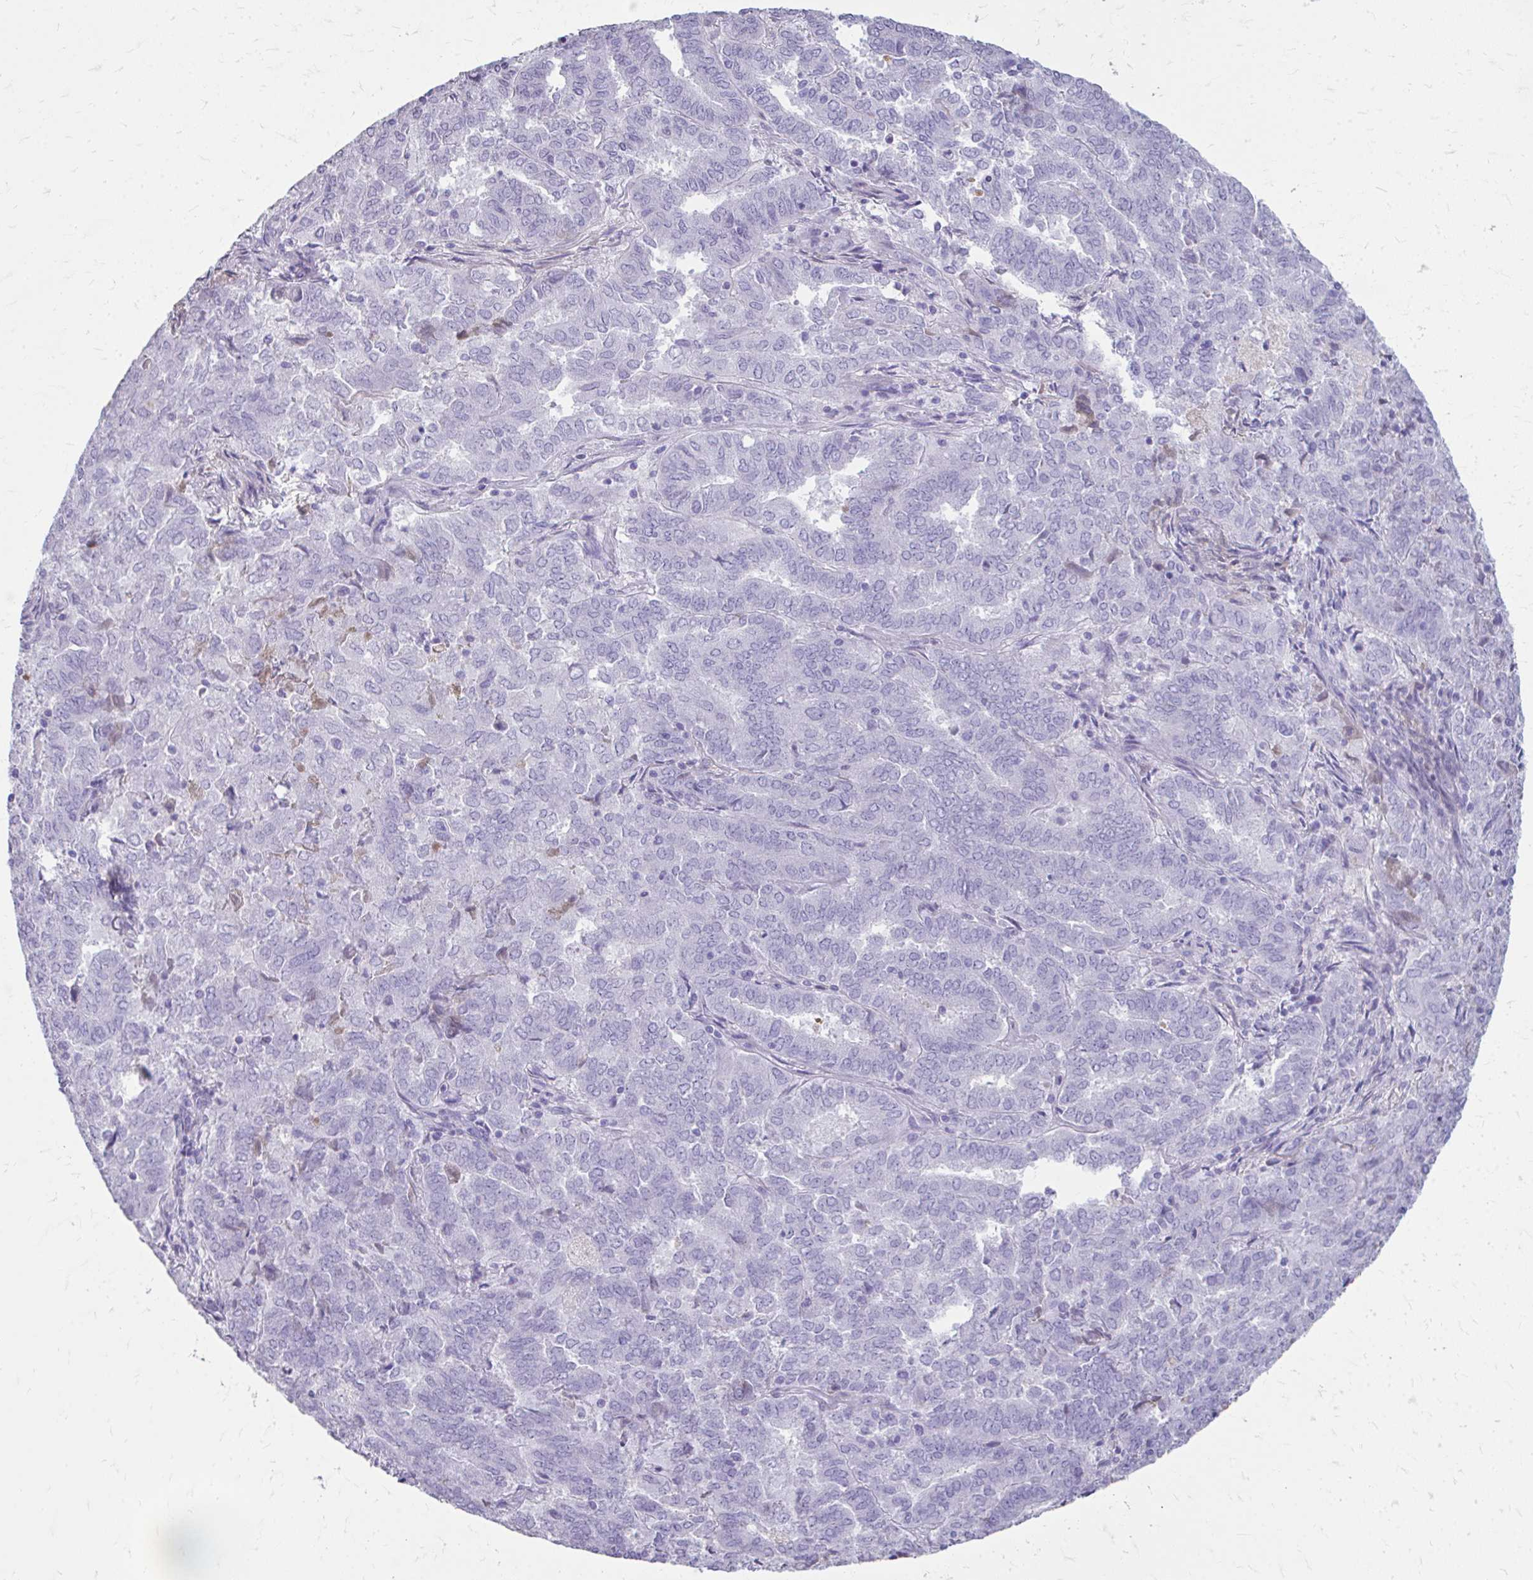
{"staining": {"intensity": "negative", "quantity": "none", "location": "none"}, "tissue": "endometrial cancer", "cell_type": "Tumor cells", "image_type": "cancer", "snomed": [{"axis": "morphology", "description": "Adenocarcinoma, NOS"}, {"axis": "topography", "description": "Endometrium"}], "caption": "Tumor cells show no significant positivity in adenocarcinoma (endometrial).", "gene": "CFH", "patient": {"sex": "female", "age": 72}}